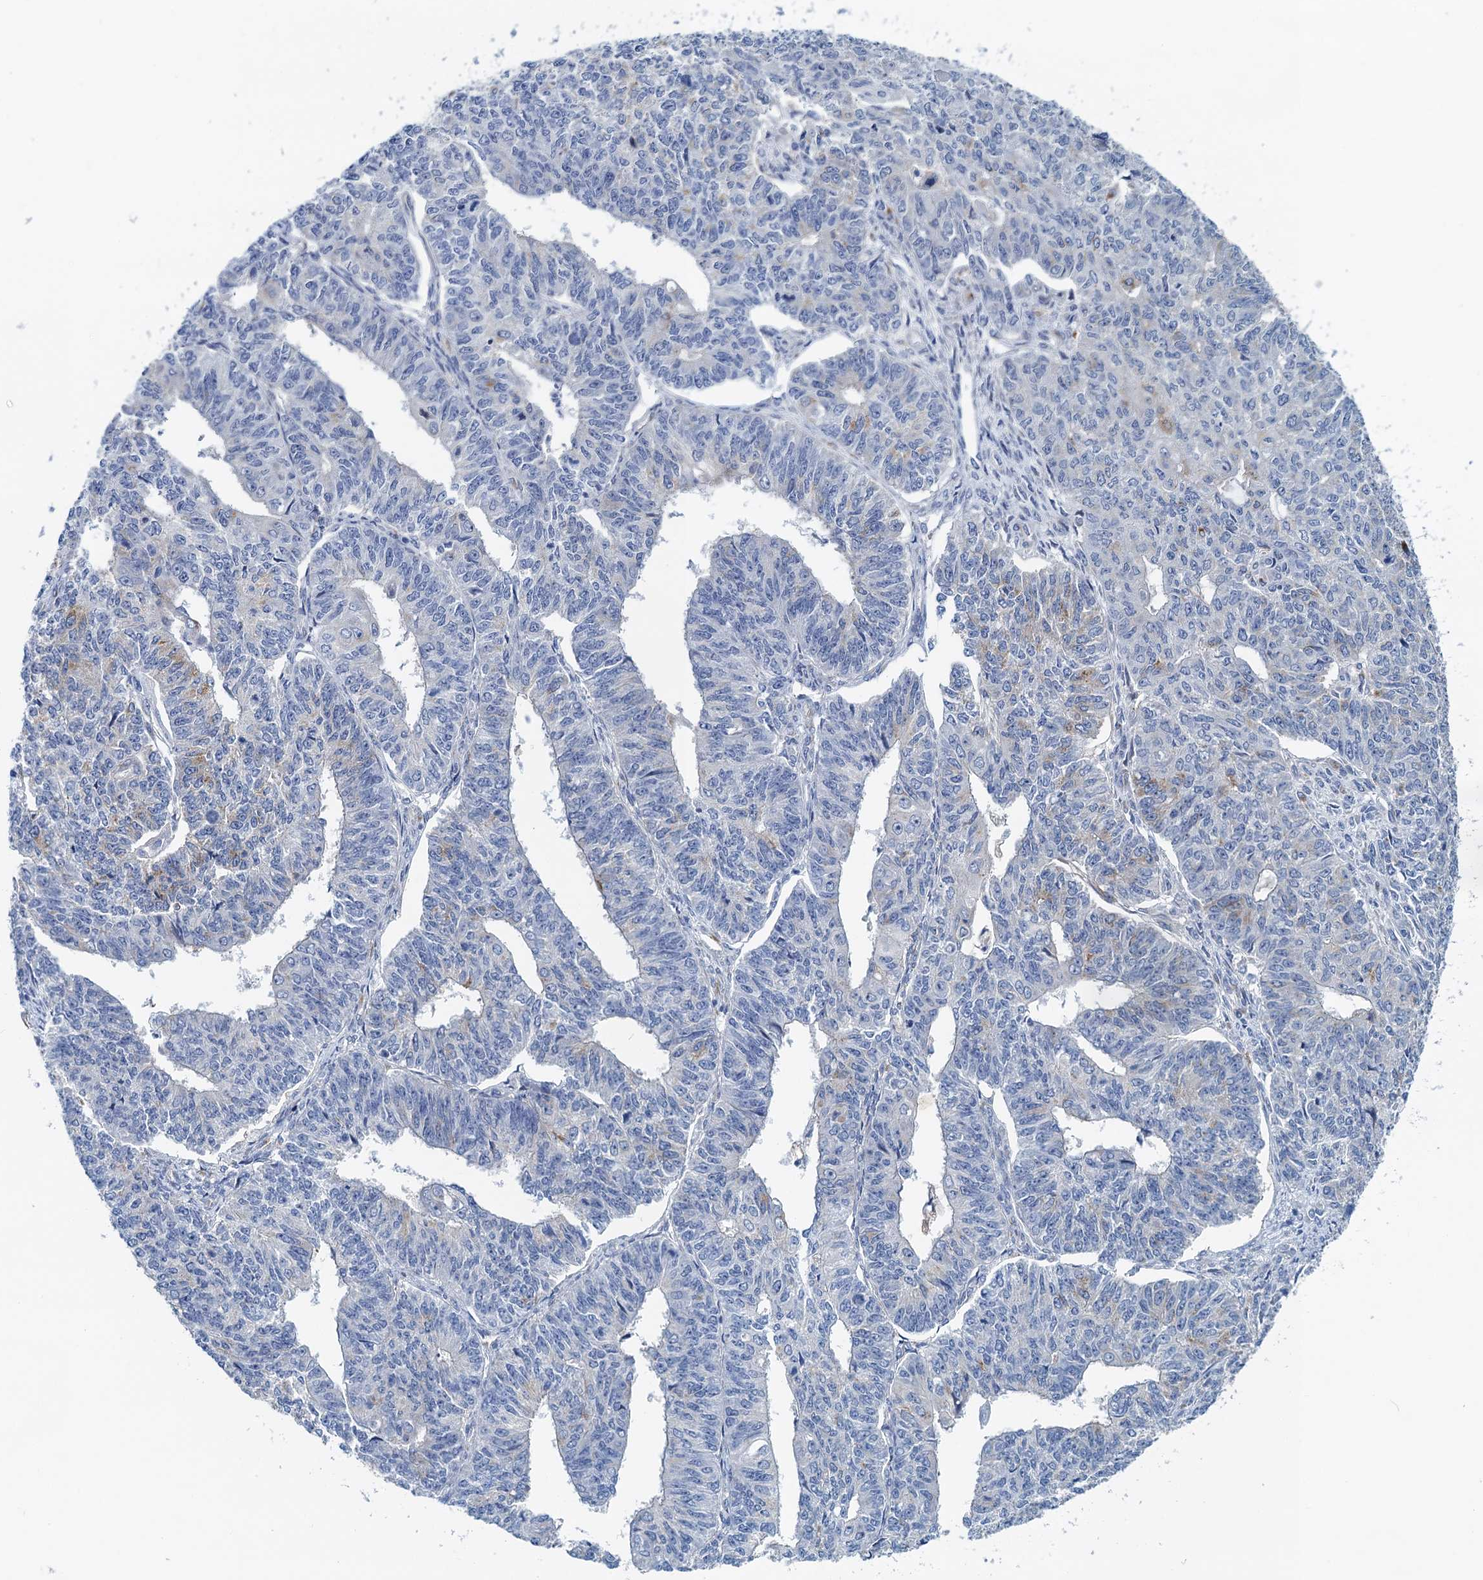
{"staining": {"intensity": "negative", "quantity": "none", "location": "none"}, "tissue": "endometrial cancer", "cell_type": "Tumor cells", "image_type": "cancer", "snomed": [{"axis": "morphology", "description": "Adenocarcinoma, NOS"}, {"axis": "topography", "description": "Endometrium"}], "caption": "Tumor cells show no significant protein expression in endometrial cancer (adenocarcinoma). (DAB immunohistochemistry, high magnification).", "gene": "NBEA", "patient": {"sex": "female", "age": 32}}